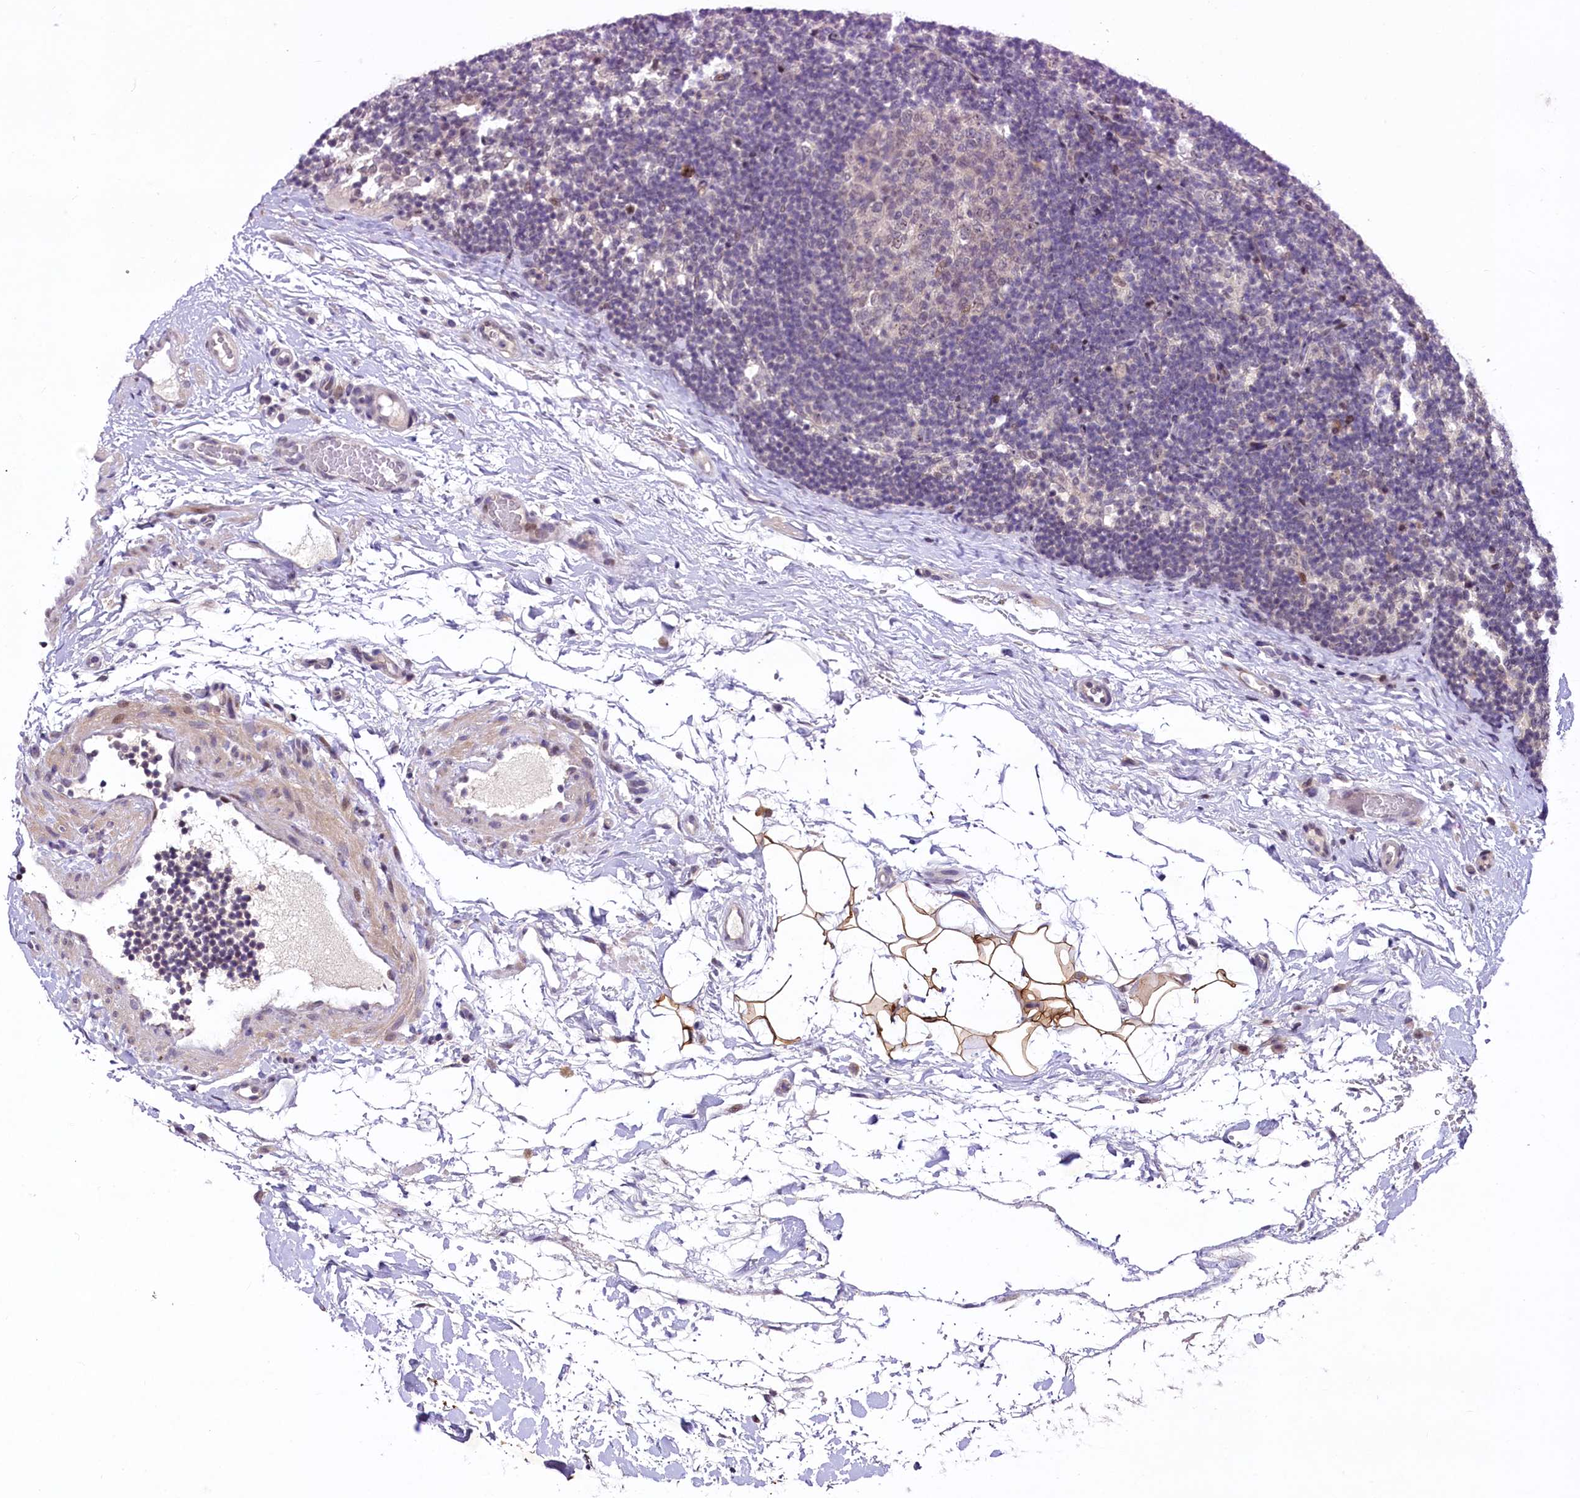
{"staining": {"intensity": "moderate", "quantity": "<25%", "location": "nuclear"}, "tissue": "lymph node", "cell_type": "Germinal center cells", "image_type": "normal", "snomed": [{"axis": "morphology", "description": "Normal tissue, NOS"}, {"axis": "topography", "description": "Lymph node"}], "caption": "IHC (DAB) staining of benign lymph node reveals moderate nuclear protein staining in approximately <25% of germinal center cells.", "gene": "ANKS3", "patient": {"sex": "female", "age": 22}}